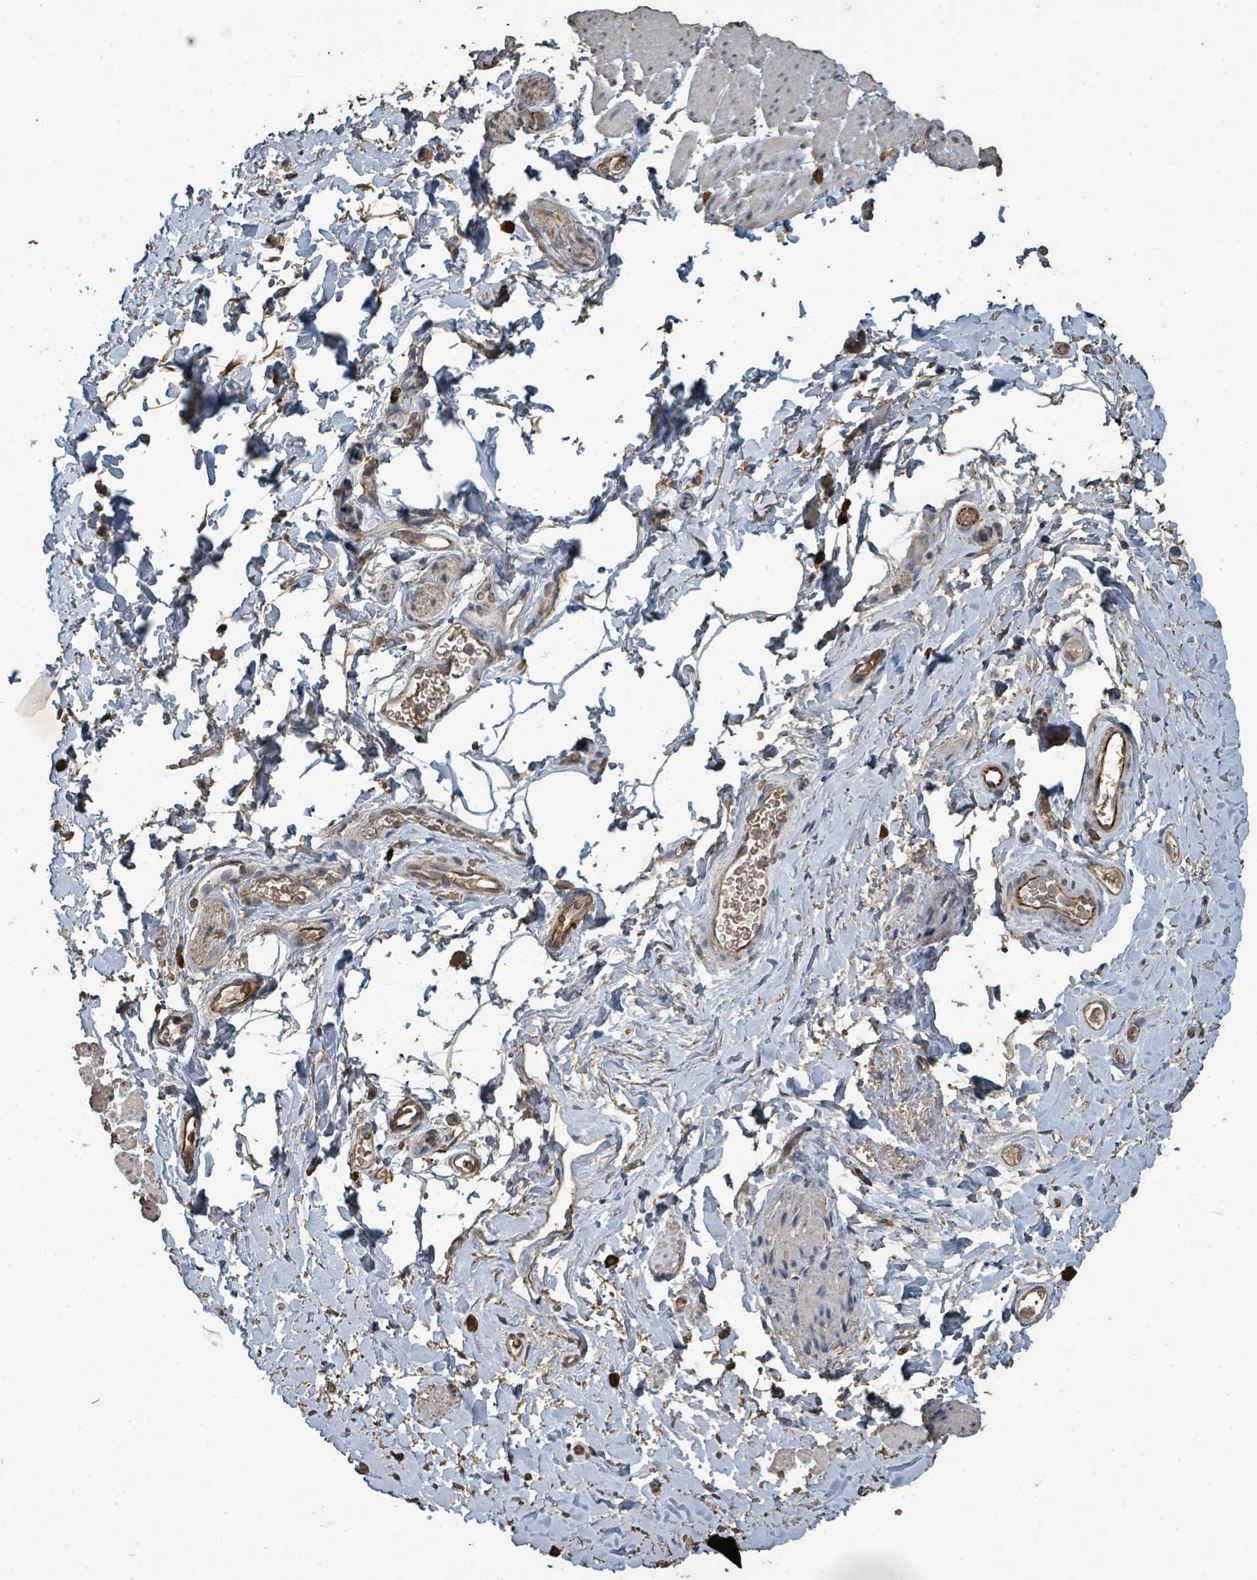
{"staining": {"intensity": "negative", "quantity": "none", "location": "none"}, "tissue": "smooth muscle", "cell_type": "Smooth muscle cells", "image_type": "normal", "snomed": [{"axis": "morphology", "description": "Normal tissue, NOS"}, {"axis": "topography", "description": "Smooth muscle"}, {"axis": "topography", "description": "Peripheral nerve tissue"}], "caption": "An image of smooth muscle stained for a protein demonstrates no brown staining in smooth muscle cells.", "gene": "C6orf52", "patient": {"sex": "male", "age": 69}}